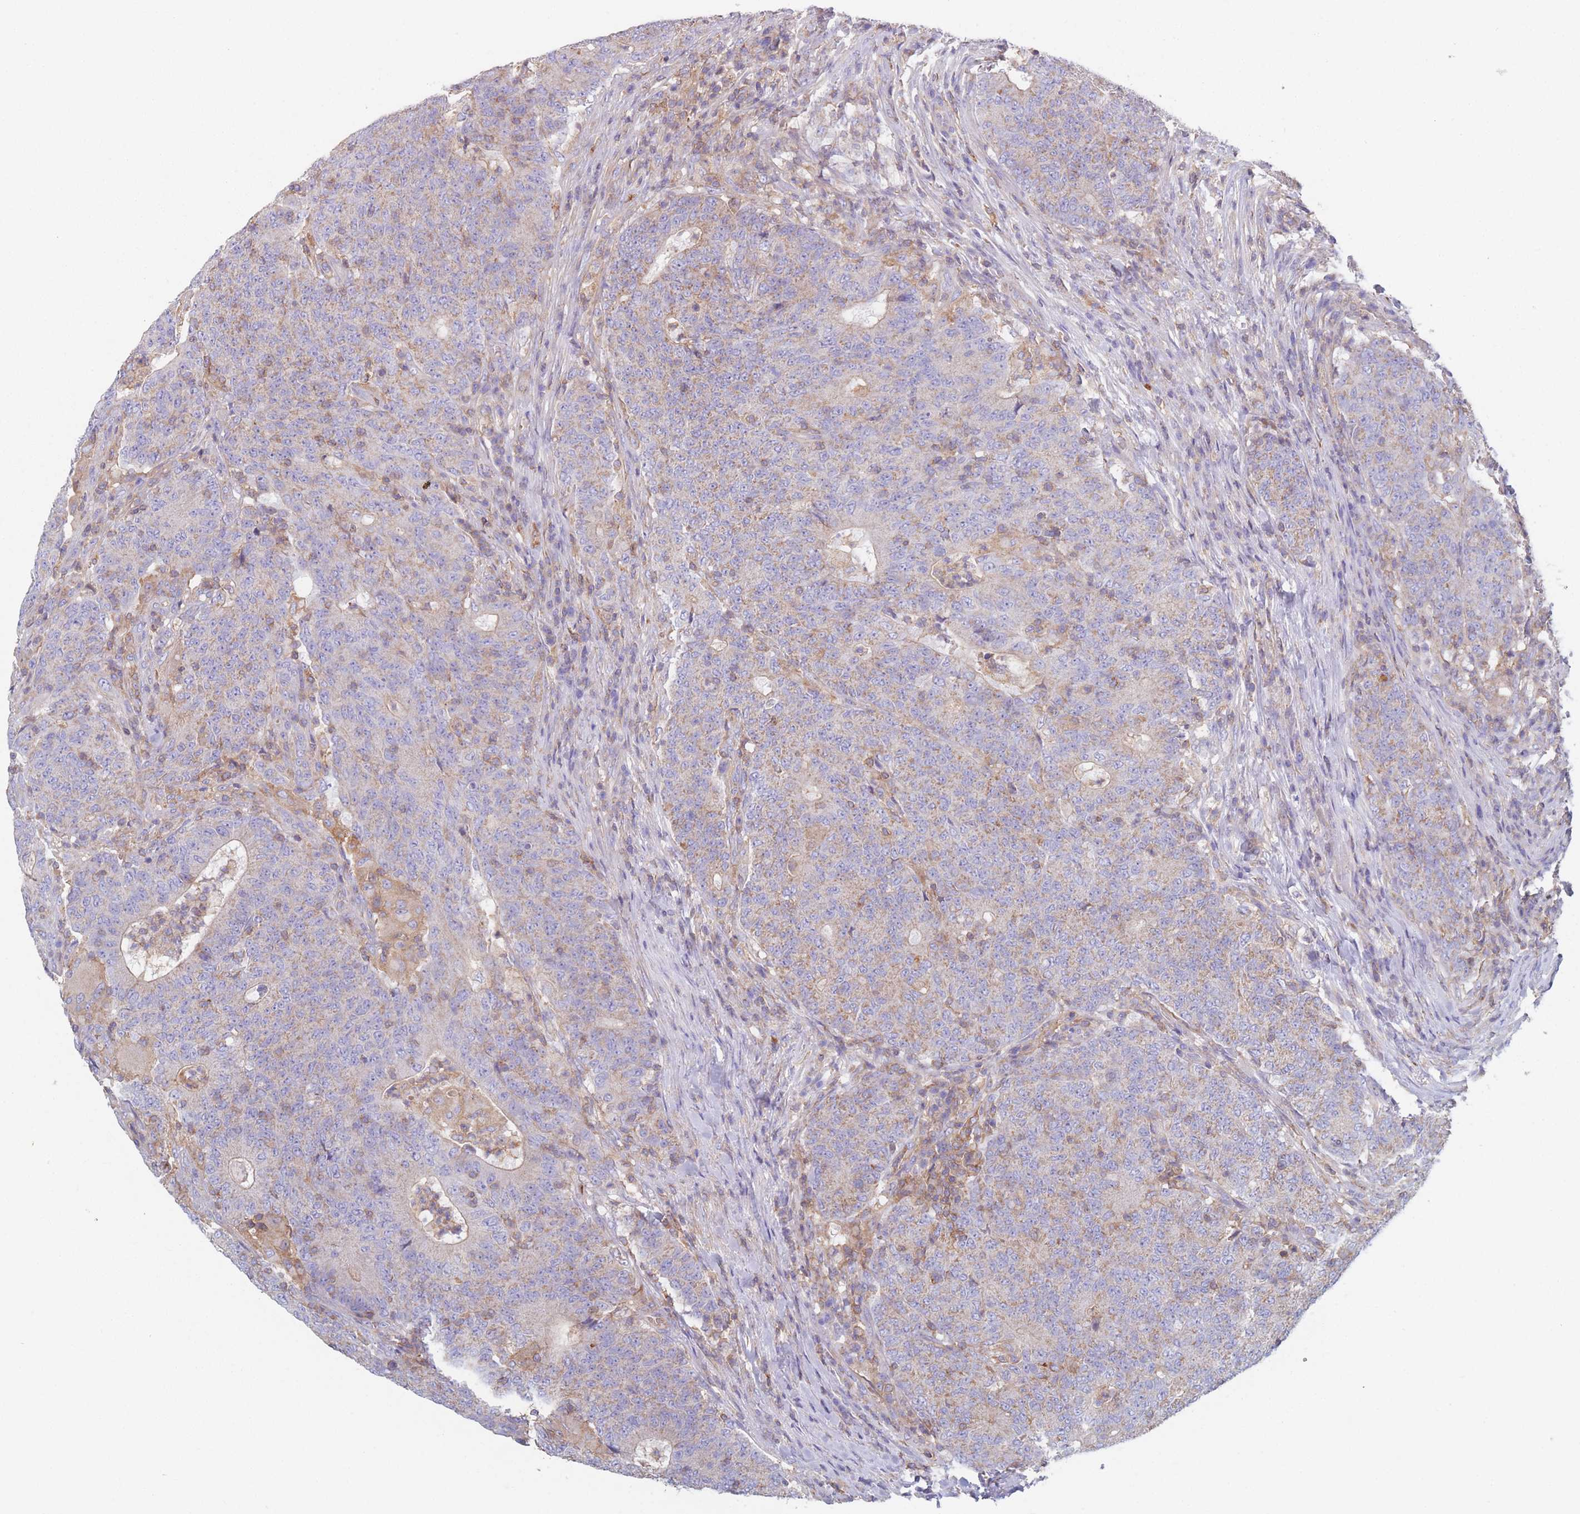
{"staining": {"intensity": "weak", "quantity": "<25%", "location": "cytoplasmic/membranous"}, "tissue": "colorectal cancer", "cell_type": "Tumor cells", "image_type": "cancer", "snomed": [{"axis": "morphology", "description": "Adenocarcinoma, NOS"}, {"axis": "topography", "description": "Colon"}], "caption": "The immunohistochemistry (IHC) image has no significant positivity in tumor cells of adenocarcinoma (colorectal) tissue. The staining is performed using DAB brown chromogen with nuclei counter-stained in using hematoxylin.", "gene": "ADH1A", "patient": {"sex": "female", "age": 75}}